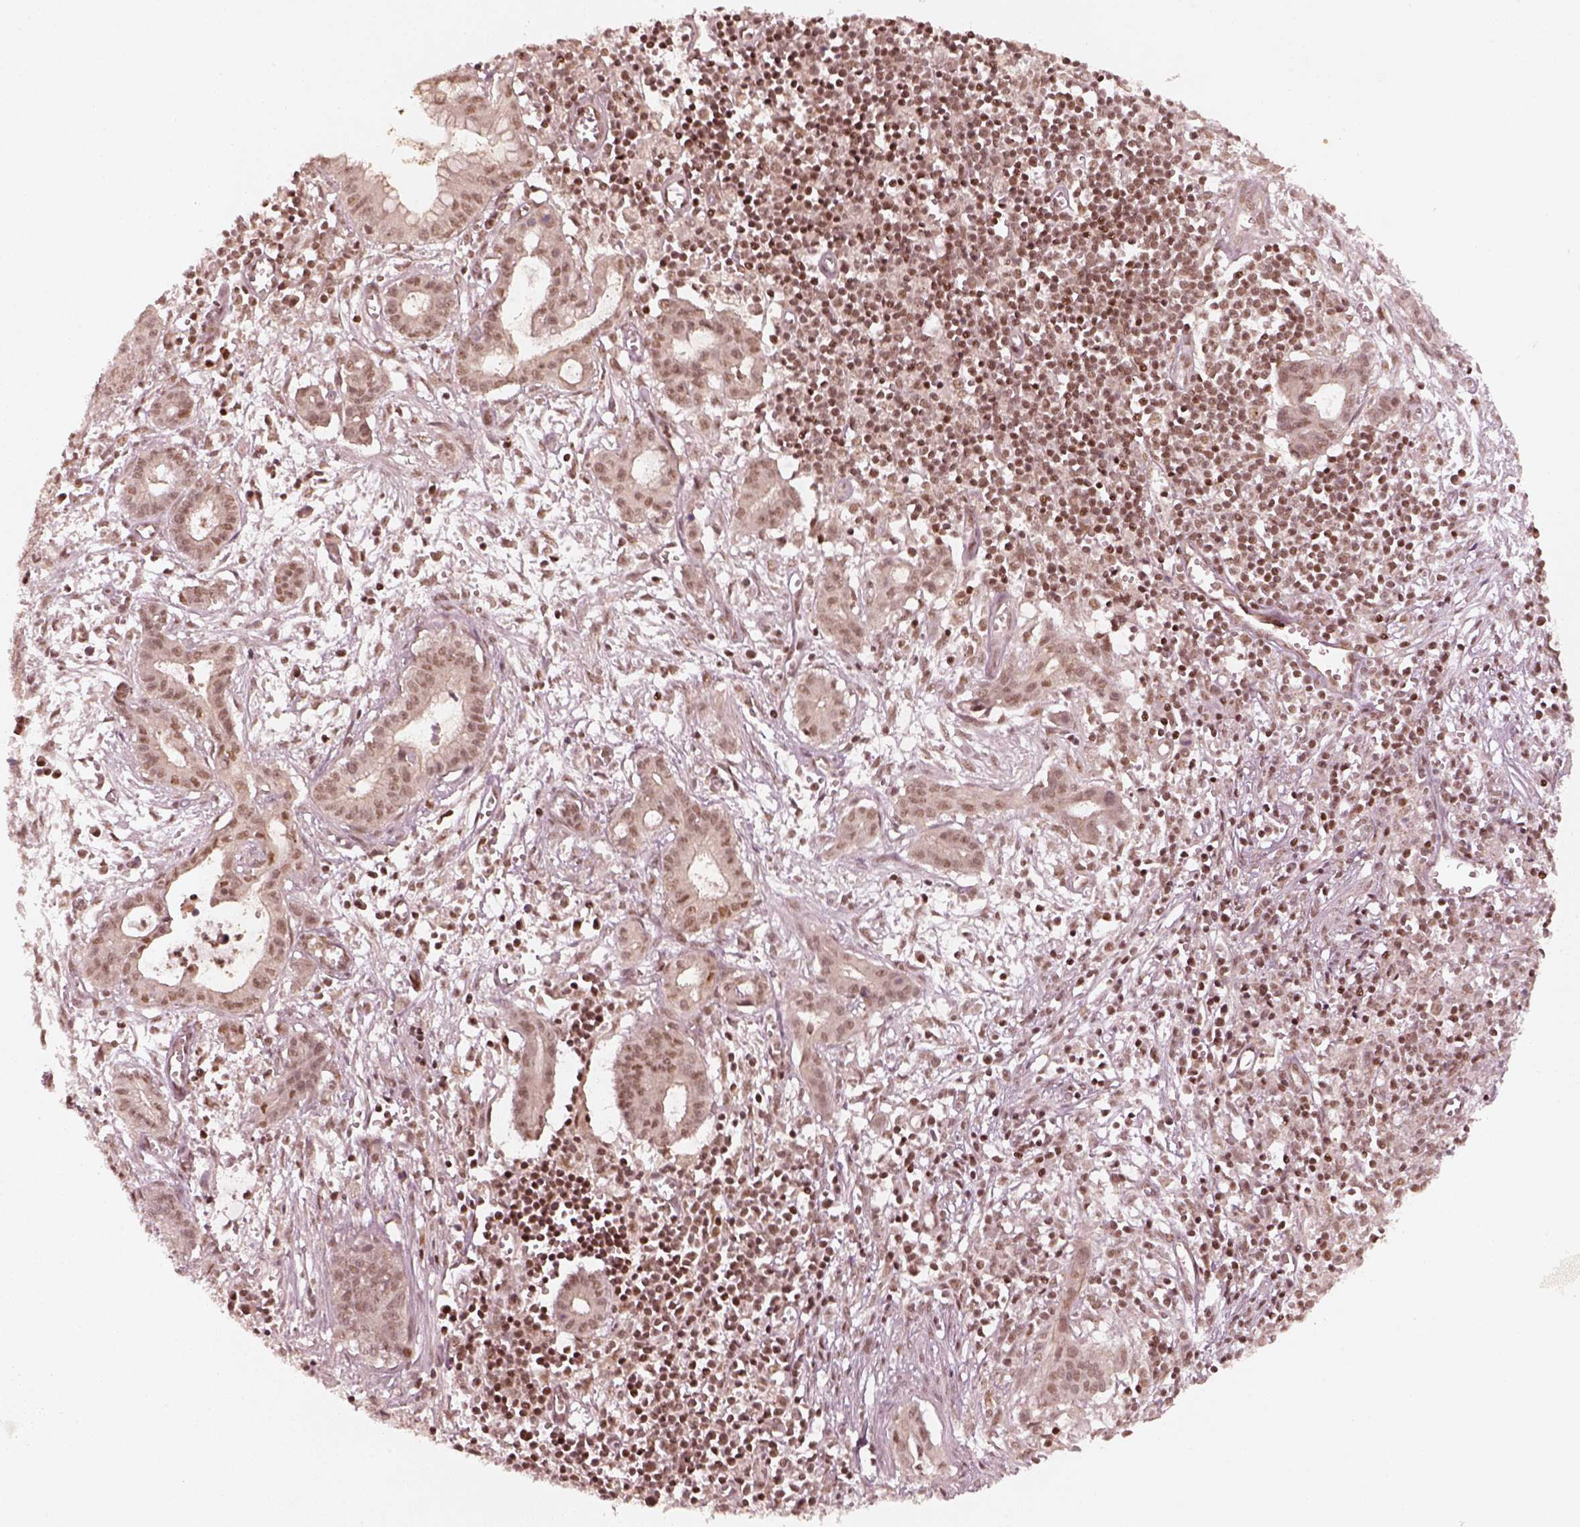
{"staining": {"intensity": "moderate", "quantity": "<25%", "location": "nuclear"}, "tissue": "pancreatic cancer", "cell_type": "Tumor cells", "image_type": "cancer", "snomed": [{"axis": "morphology", "description": "Adenocarcinoma, NOS"}, {"axis": "topography", "description": "Pancreas"}], "caption": "Pancreatic cancer (adenocarcinoma) was stained to show a protein in brown. There is low levels of moderate nuclear positivity in about <25% of tumor cells. (DAB IHC with brightfield microscopy, high magnification).", "gene": "GMEB2", "patient": {"sex": "male", "age": 48}}